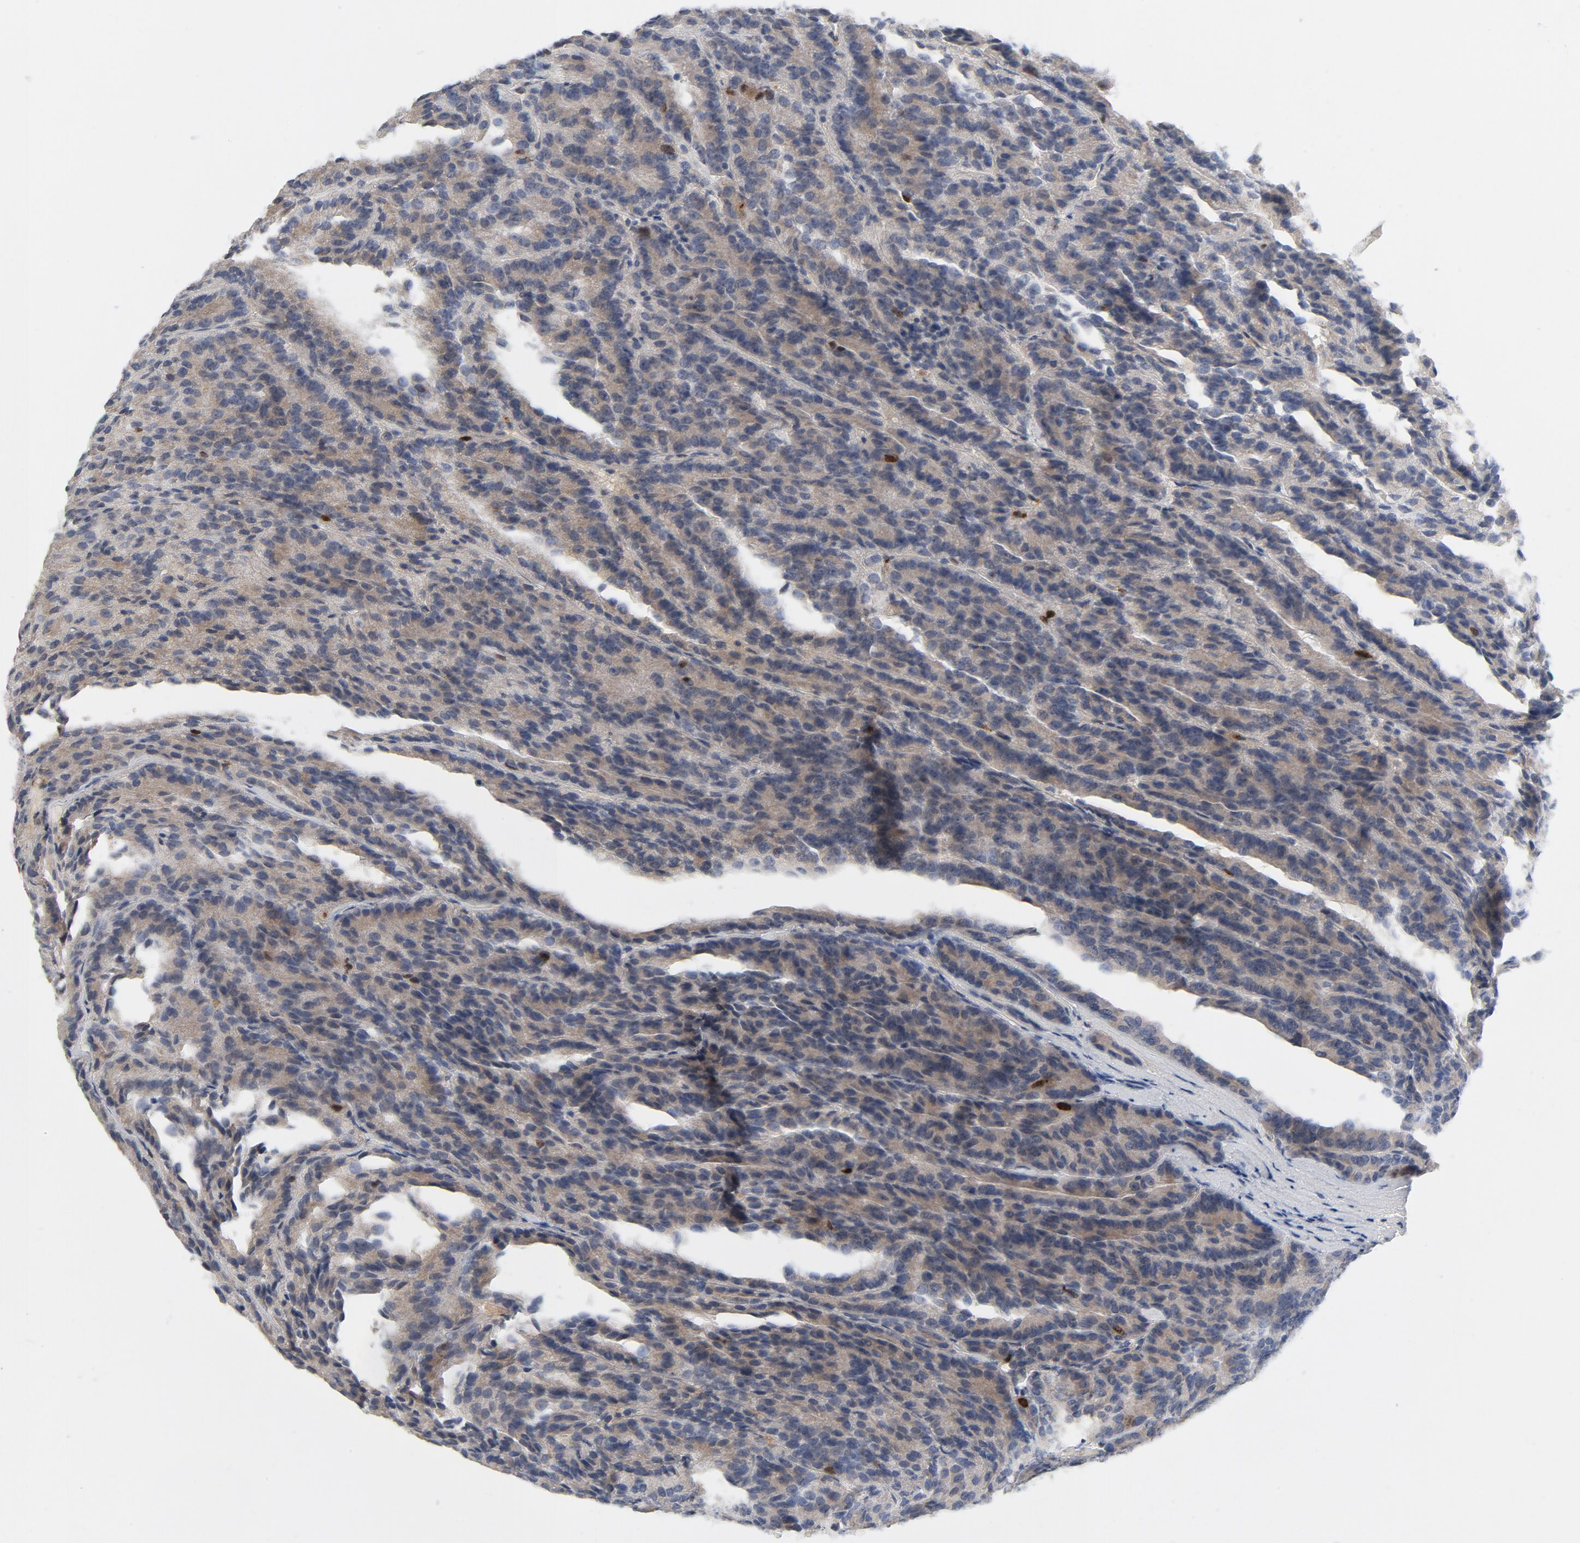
{"staining": {"intensity": "weak", "quantity": ">75%", "location": "cytoplasmic/membranous"}, "tissue": "renal cancer", "cell_type": "Tumor cells", "image_type": "cancer", "snomed": [{"axis": "morphology", "description": "Adenocarcinoma, NOS"}, {"axis": "topography", "description": "Kidney"}], "caption": "Tumor cells reveal low levels of weak cytoplasmic/membranous expression in about >75% of cells in renal adenocarcinoma.", "gene": "BIRC5", "patient": {"sex": "male", "age": 46}}